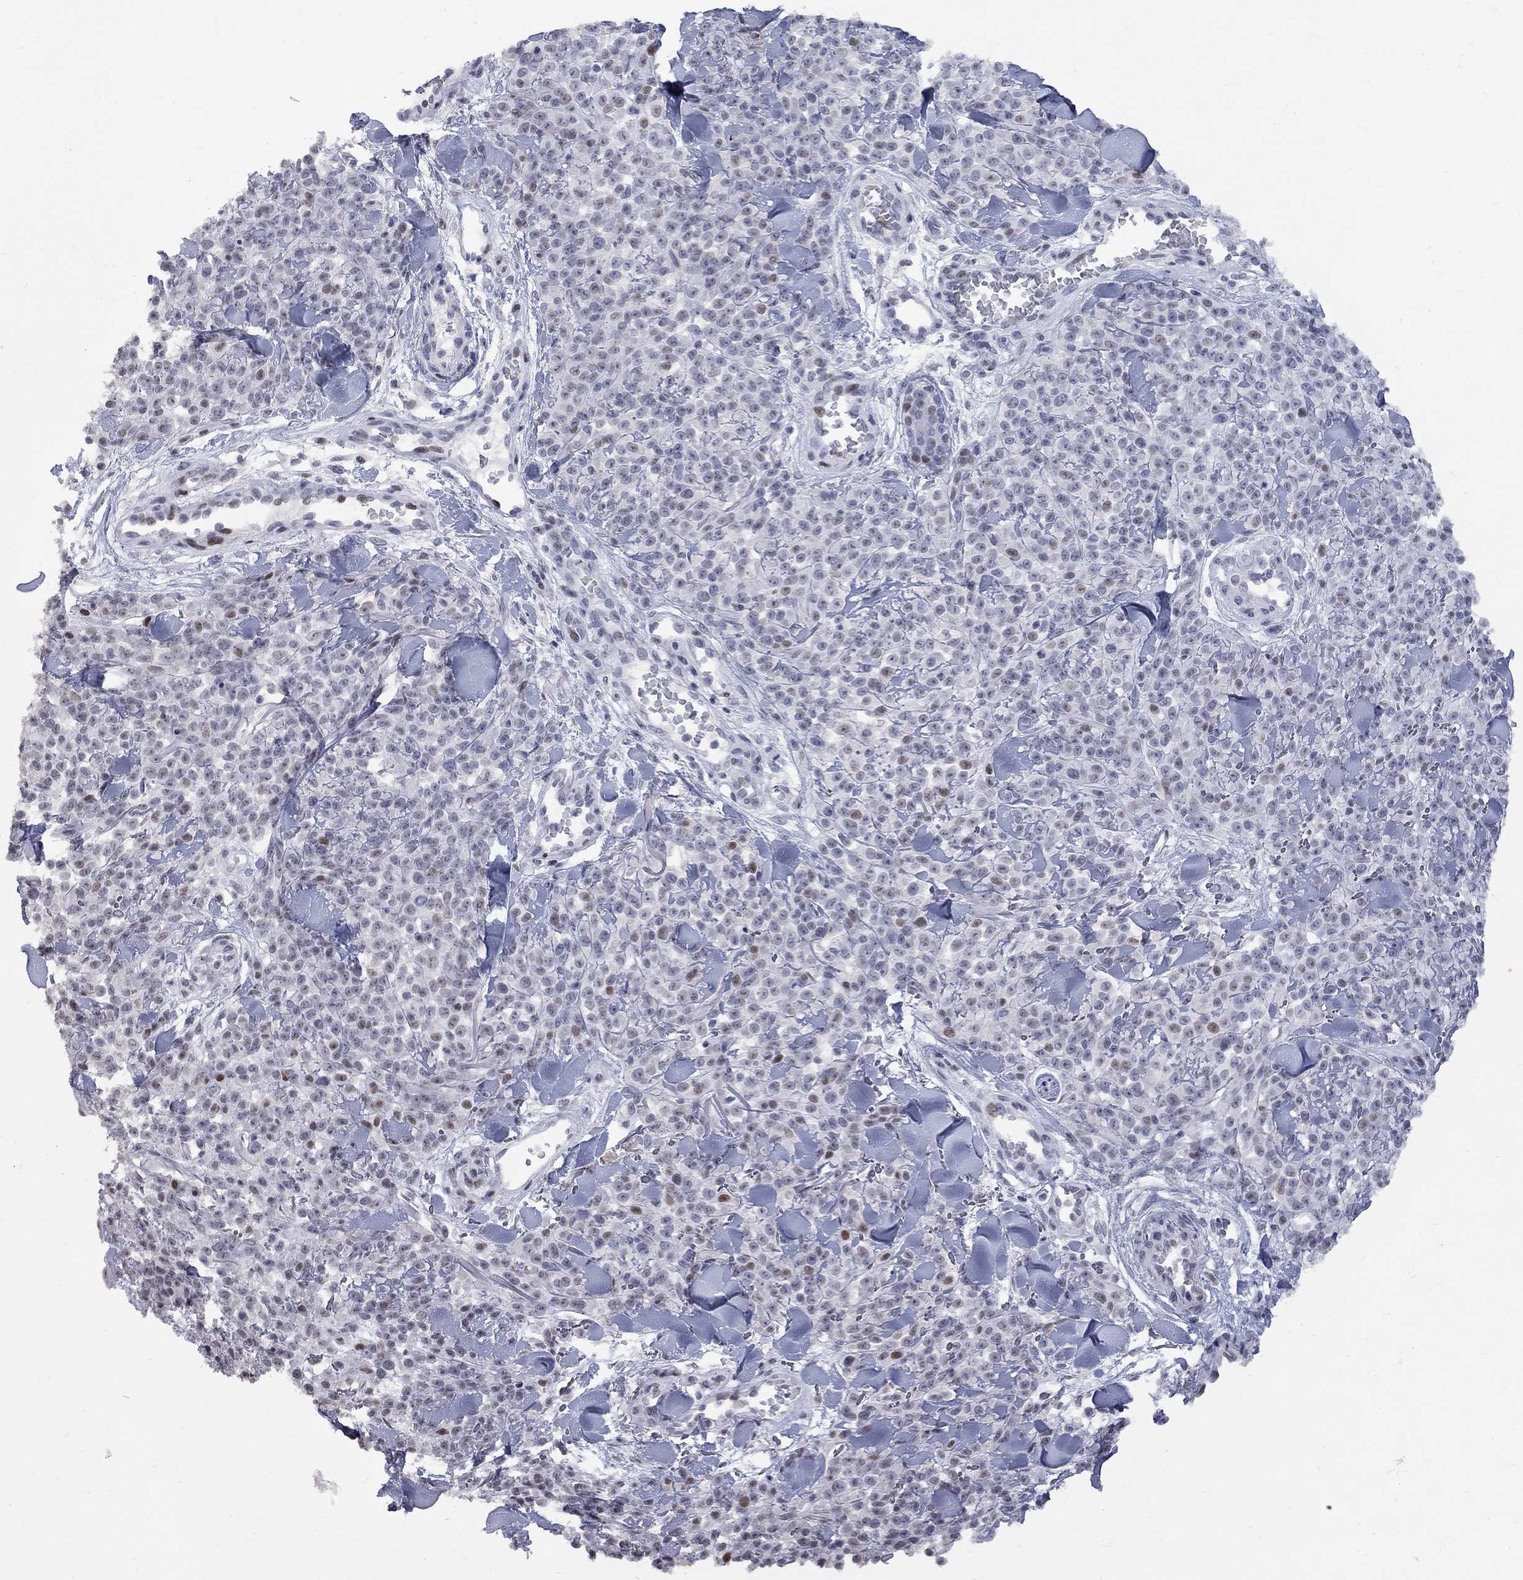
{"staining": {"intensity": "moderate", "quantity": "<25%", "location": "nuclear"}, "tissue": "melanoma", "cell_type": "Tumor cells", "image_type": "cancer", "snomed": [{"axis": "morphology", "description": "Malignant melanoma, NOS"}, {"axis": "topography", "description": "Skin"}, {"axis": "topography", "description": "Skin of trunk"}], "caption": "Protein analysis of malignant melanoma tissue reveals moderate nuclear expression in about <25% of tumor cells.", "gene": "ZNF154", "patient": {"sex": "male", "age": 74}}